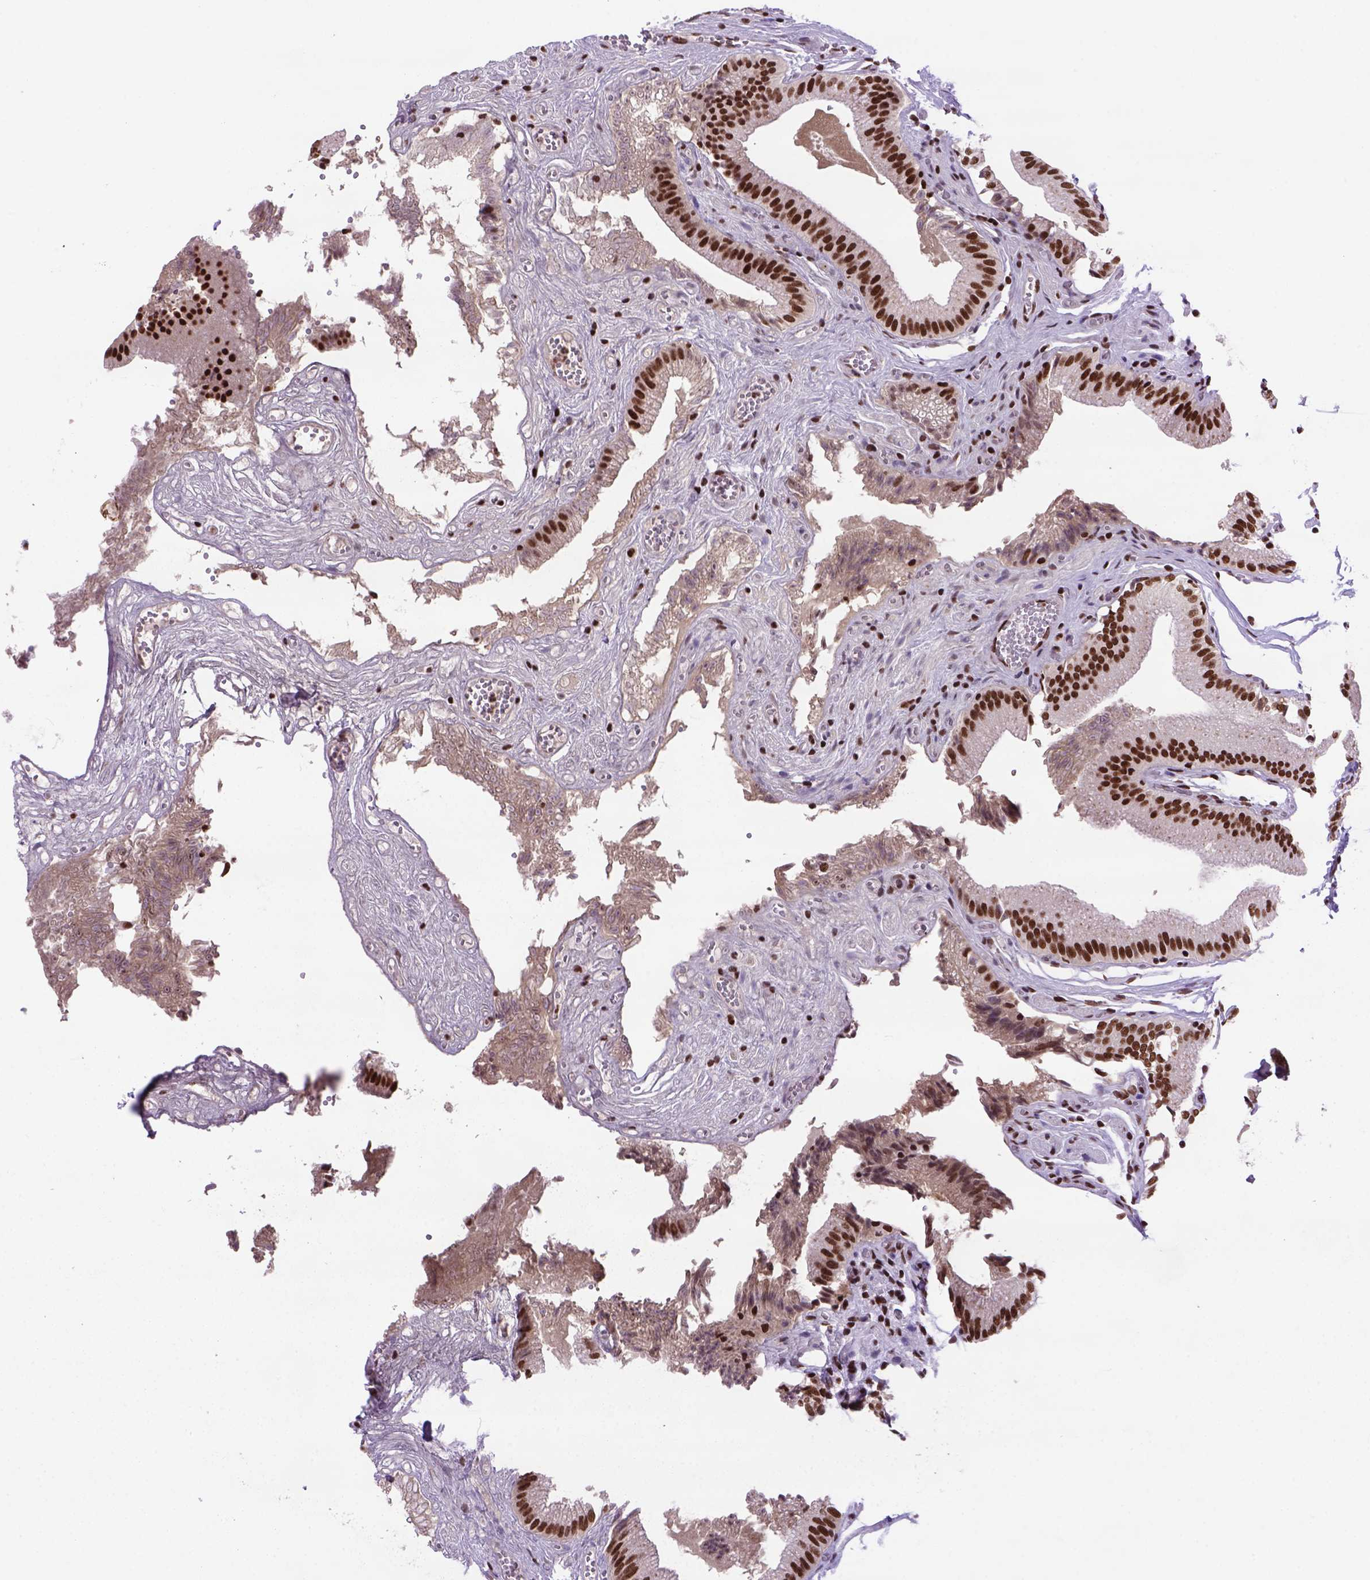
{"staining": {"intensity": "strong", "quantity": ">75%", "location": "nuclear"}, "tissue": "gallbladder", "cell_type": "Glandular cells", "image_type": "normal", "snomed": [{"axis": "morphology", "description": "Normal tissue, NOS"}, {"axis": "topography", "description": "Gallbladder"}, {"axis": "topography", "description": "Peripheral nerve tissue"}], "caption": "Strong nuclear staining for a protein is identified in approximately >75% of glandular cells of normal gallbladder using IHC.", "gene": "NSMCE2", "patient": {"sex": "male", "age": 17}}